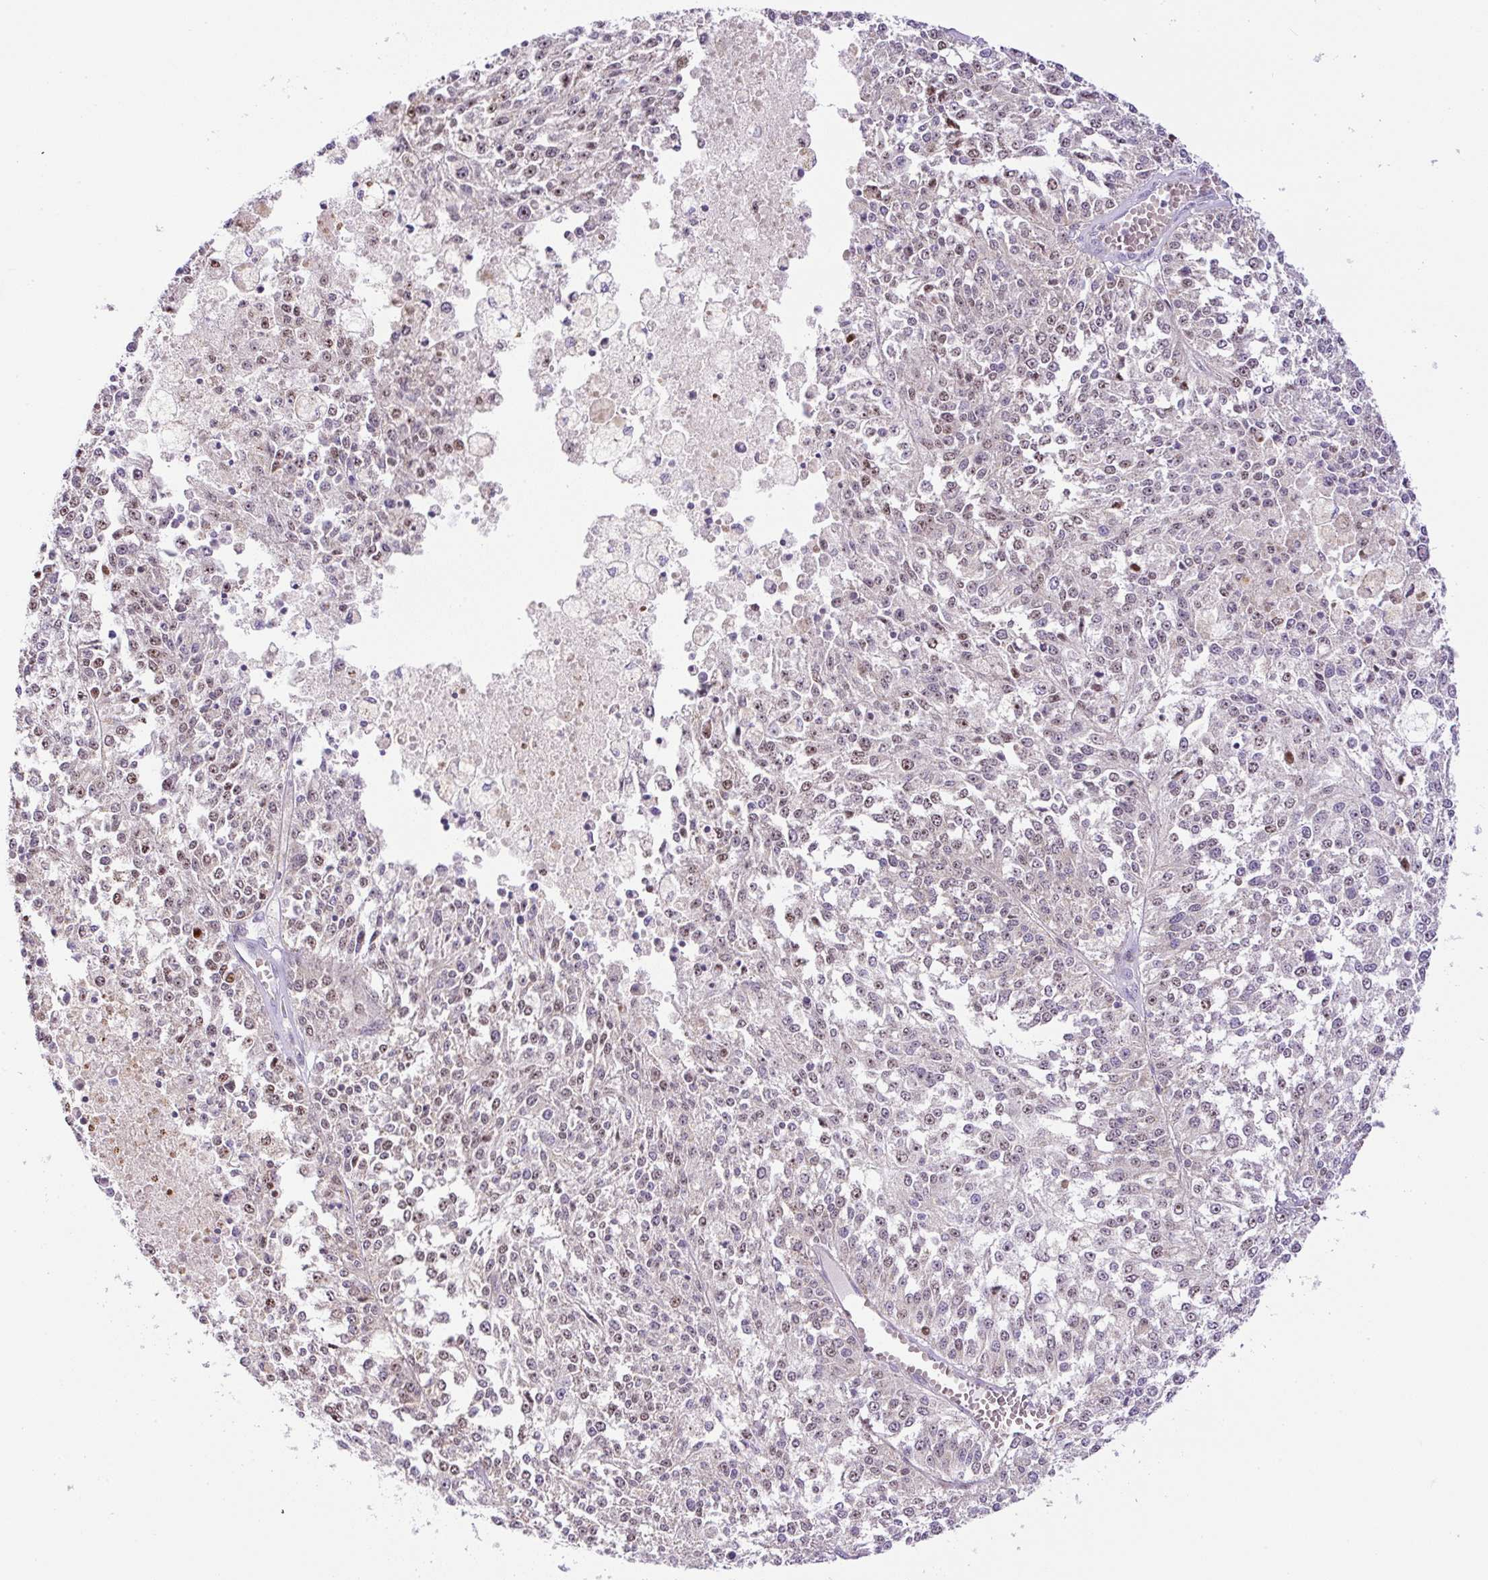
{"staining": {"intensity": "weak", "quantity": ">75%", "location": "nuclear"}, "tissue": "melanoma", "cell_type": "Tumor cells", "image_type": "cancer", "snomed": [{"axis": "morphology", "description": "Malignant melanoma, NOS"}, {"axis": "topography", "description": "Skin"}], "caption": "This is a micrograph of immunohistochemistry (IHC) staining of malignant melanoma, which shows weak staining in the nuclear of tumor cells.", "gene": "ZNF596", "patient": {"sex": "female", "age": 64}}